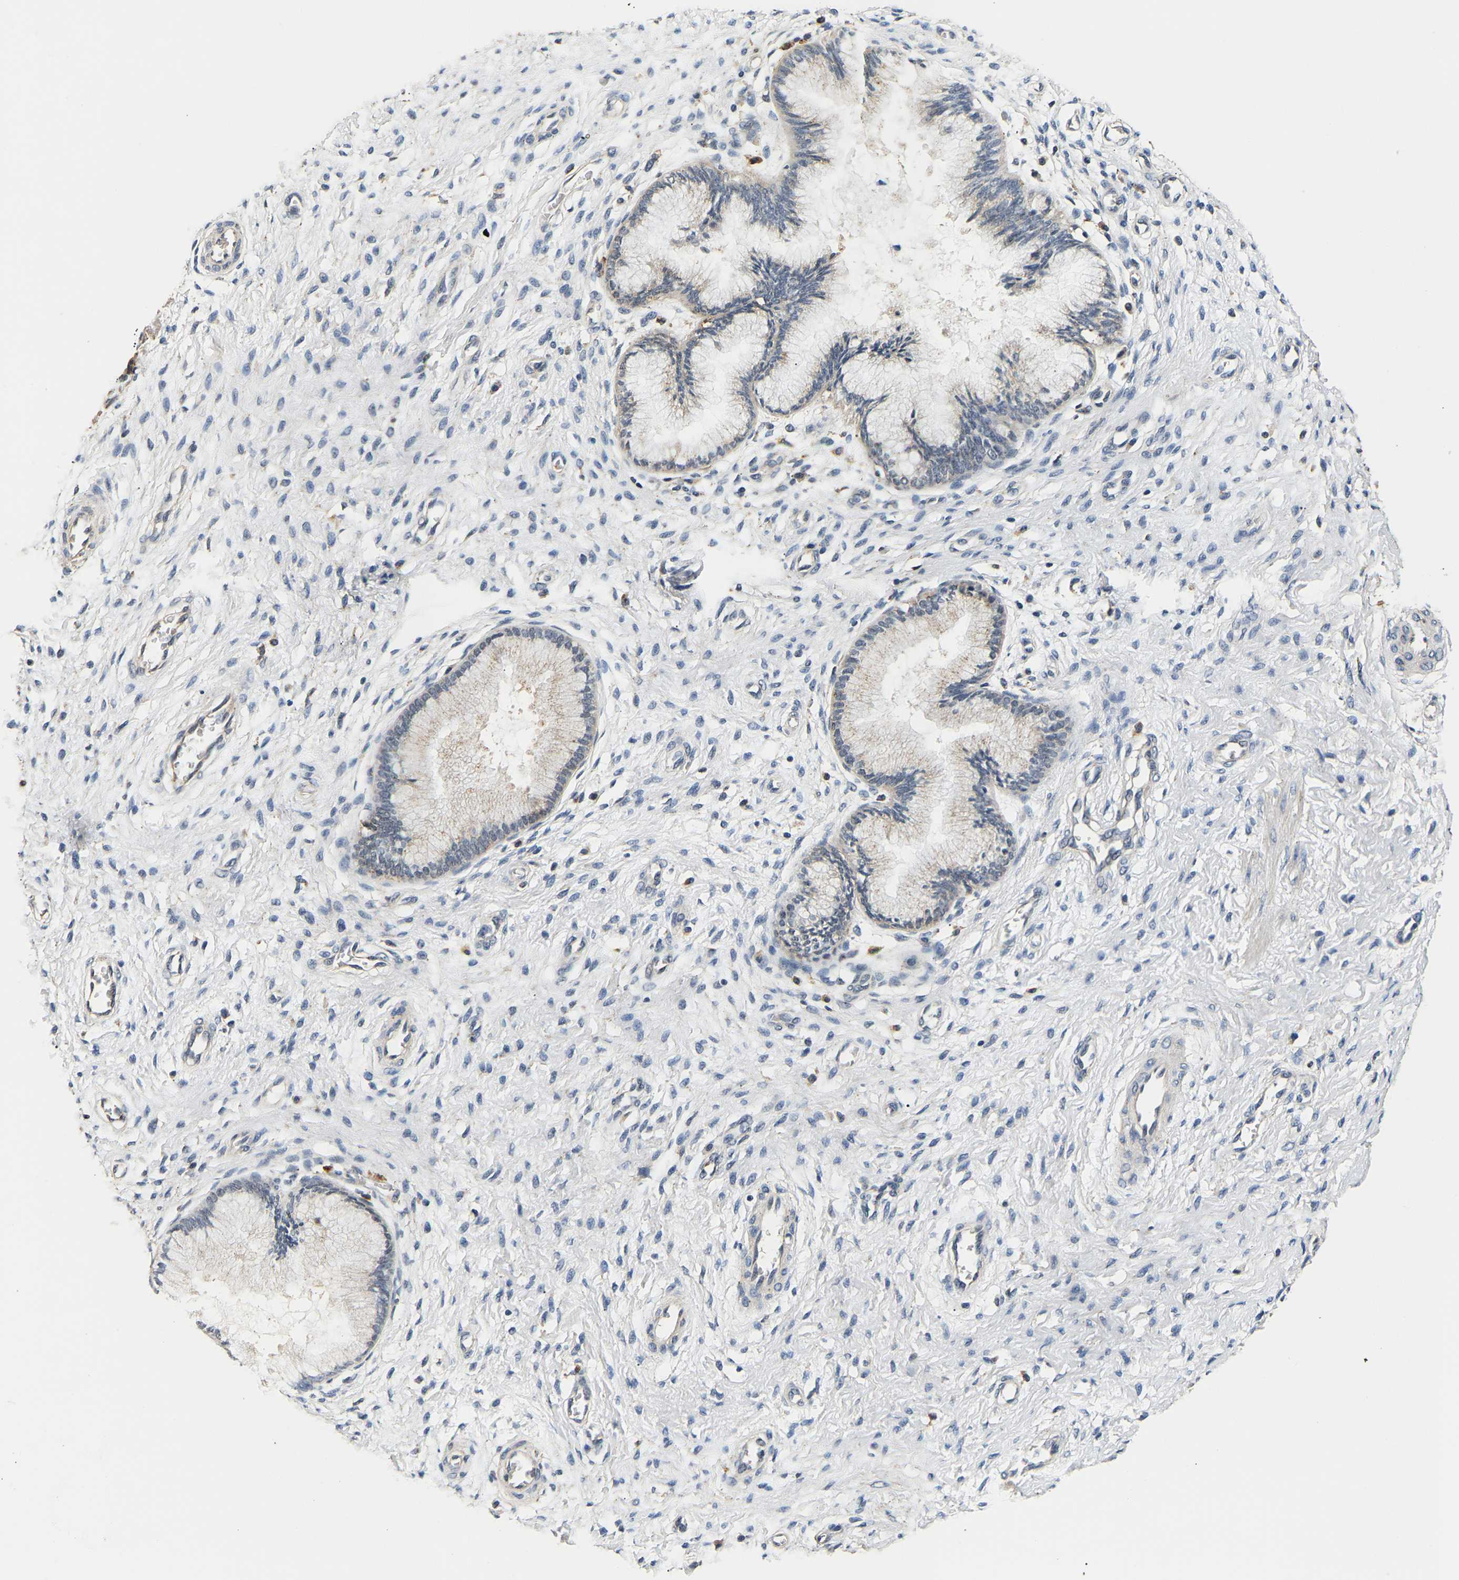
{"staining": {"intensity": "negative", "quantity": "none", "location": "none"}, "tissue": "cervix", "cell_type": "Glandular cells", "image_type": "normal", "snomed": [{"axis": "morphology", "description": "Normal tissue, NOS"}, {"axis": "topography", "description": "Cervix"}], "caption": "IHC of normal cervix exhibits no expression in glandular cells.", "gene": "SMU1", "patient": {"sex": "female", "age": 55}}